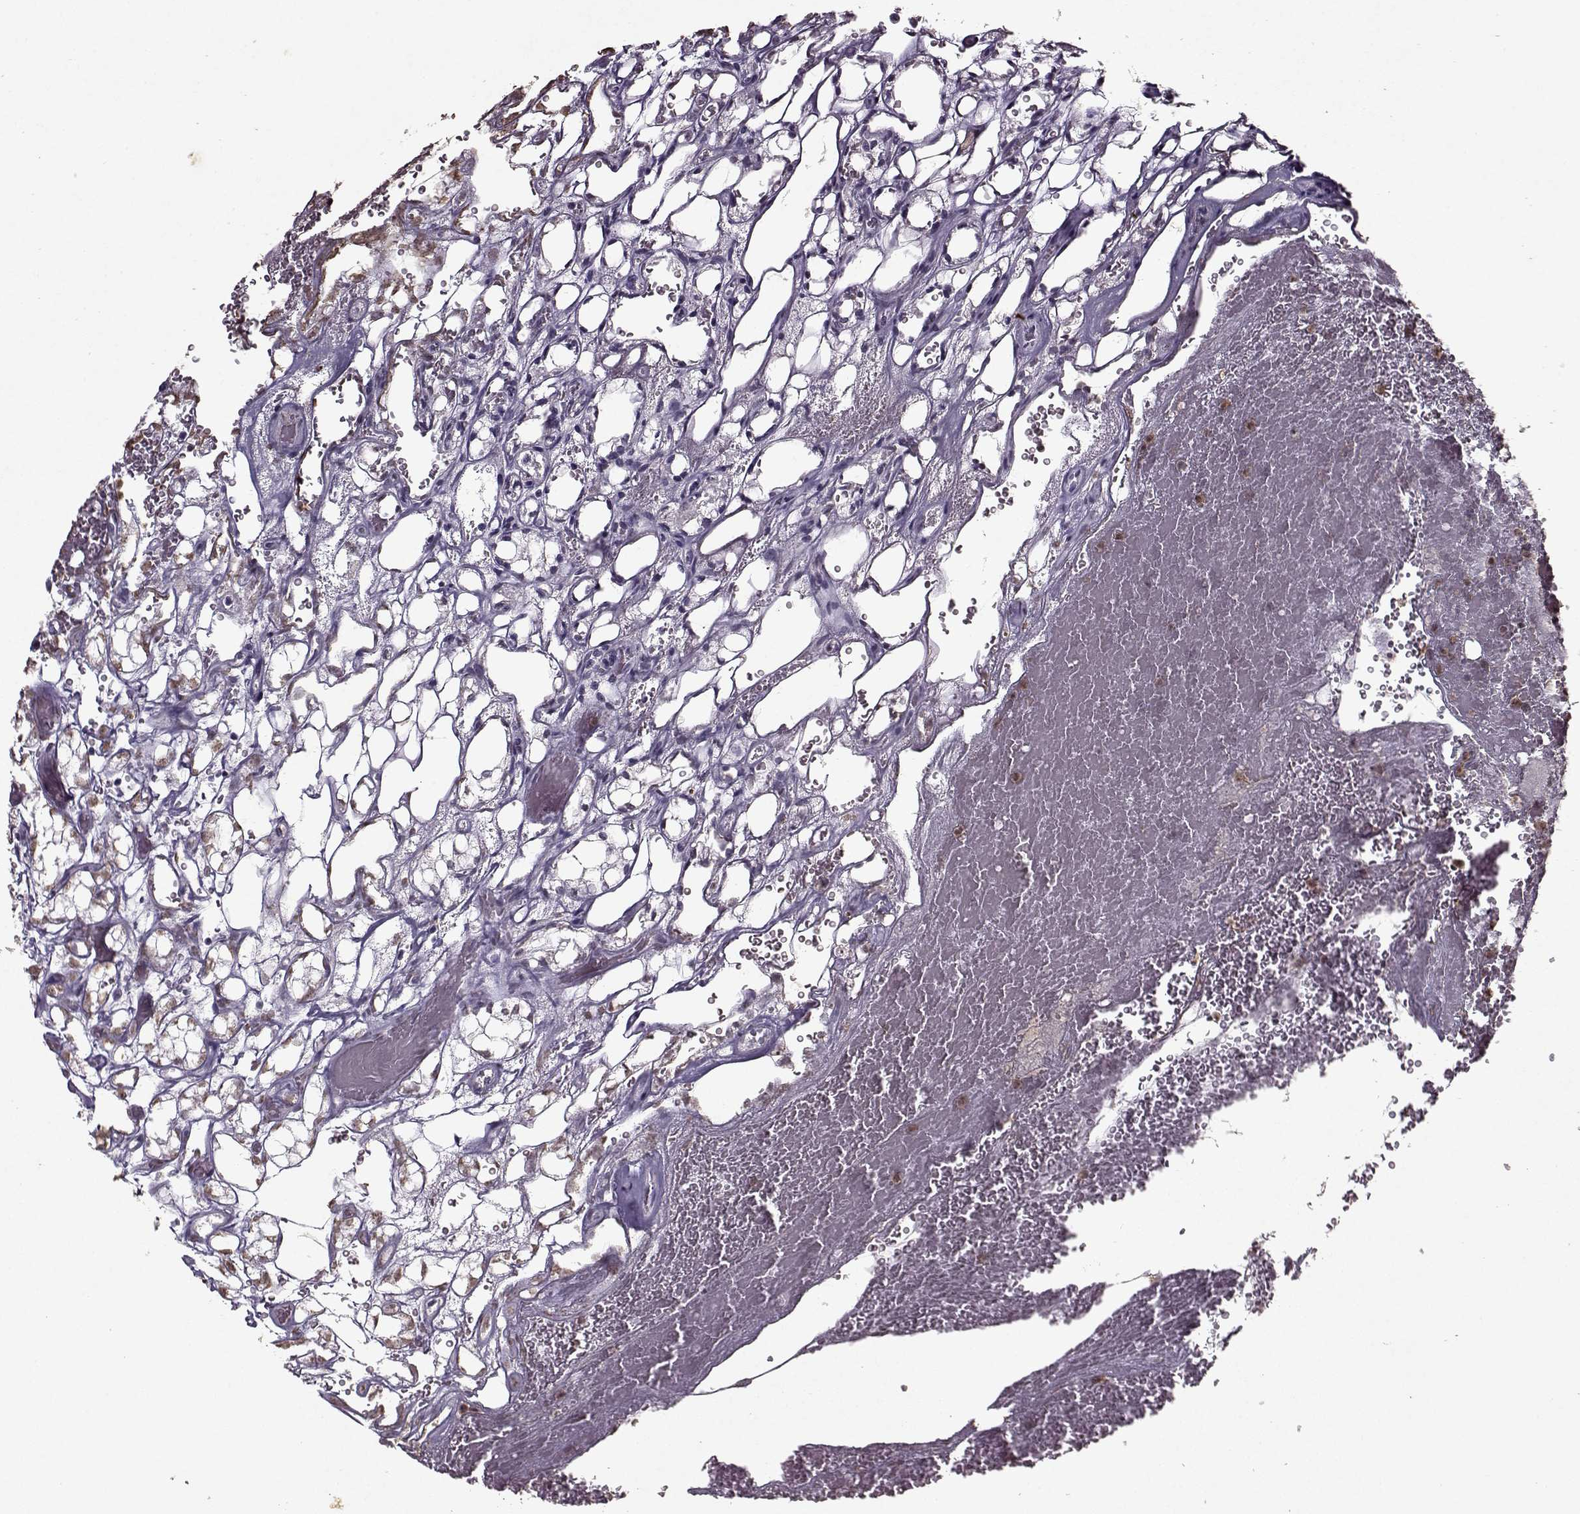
{"staining": {"intensity": "weak", "quantity": "<25%", "location": "cytoplasmic/membranous"}, "tissue": "renal cancer", "cell_type": "Tumor cells", "image_type": "cancer", "snomed": [{"axis": "morphology", "description": "Adenocarcinoma, NOS"}, {"axis": "topography", "description": "Kidney"}], "caption": "Protein analysis of renal cancer (adenocarcinoma) reveals no significant positivity in tumor cells.", "gene": "PSMA7", "patient": {"sex": "female", "age": 69}}